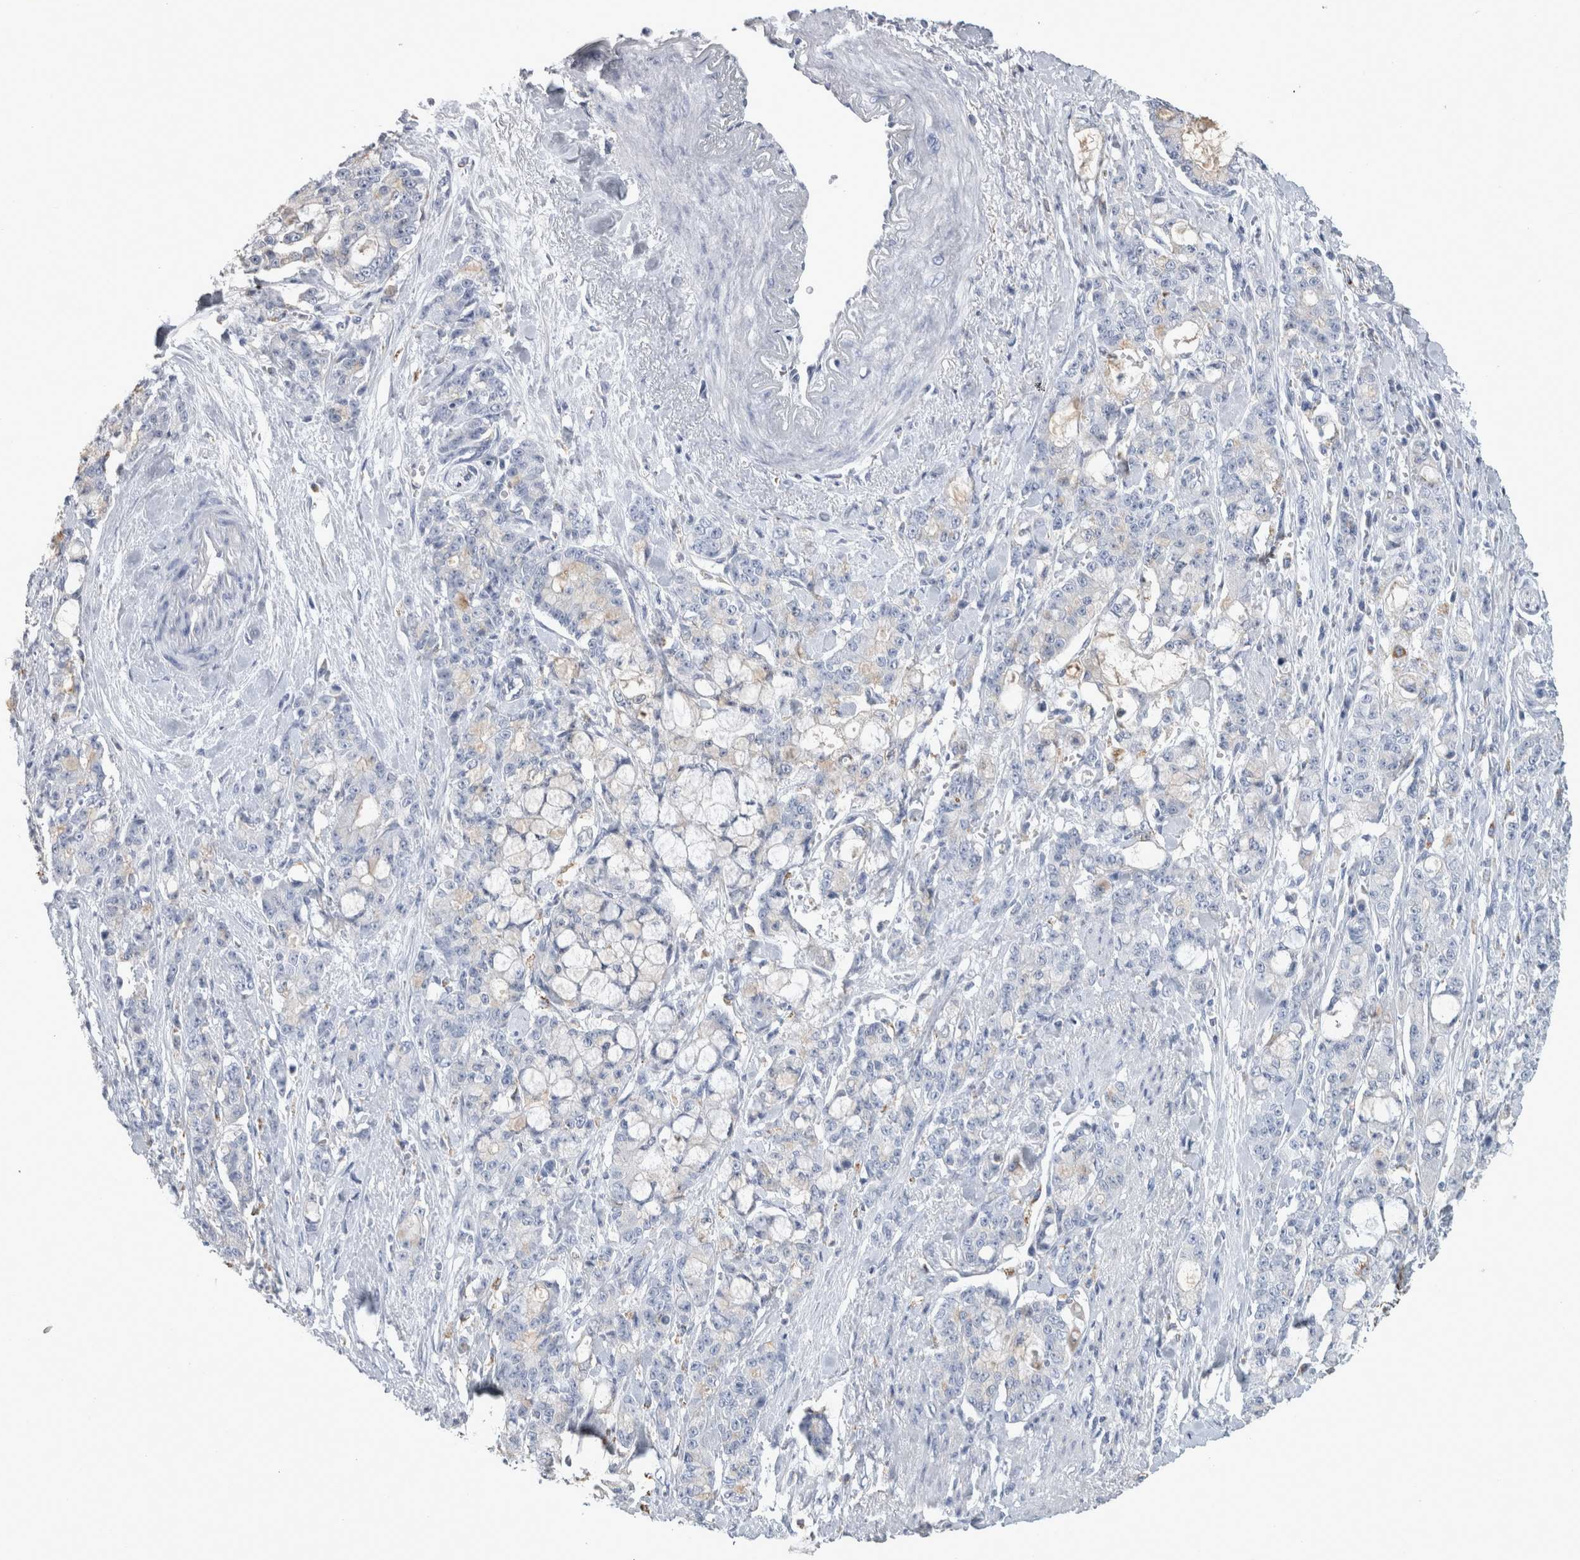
{"staining": {"intensity": "negative", "quantity": "none", "location": "none"}, "tissue": "pancreatic cancer", "cell_type": "Tumor cells", "image_type": "cancer", "snomed": [{"axis": "morphology", "description": "Adenocarcinoma, NOS"}, {"axis": "topography", "description": "Pancreas"}], "caption": "Tumor cells are negative for brown protein staining in pancreatic cancer (adenocarcinoma). (Brightfield microscopy of DAB immunohistochemistry at high magnification).", "gene": "GATM", "patient": {"sex": "female", "age": 73}}